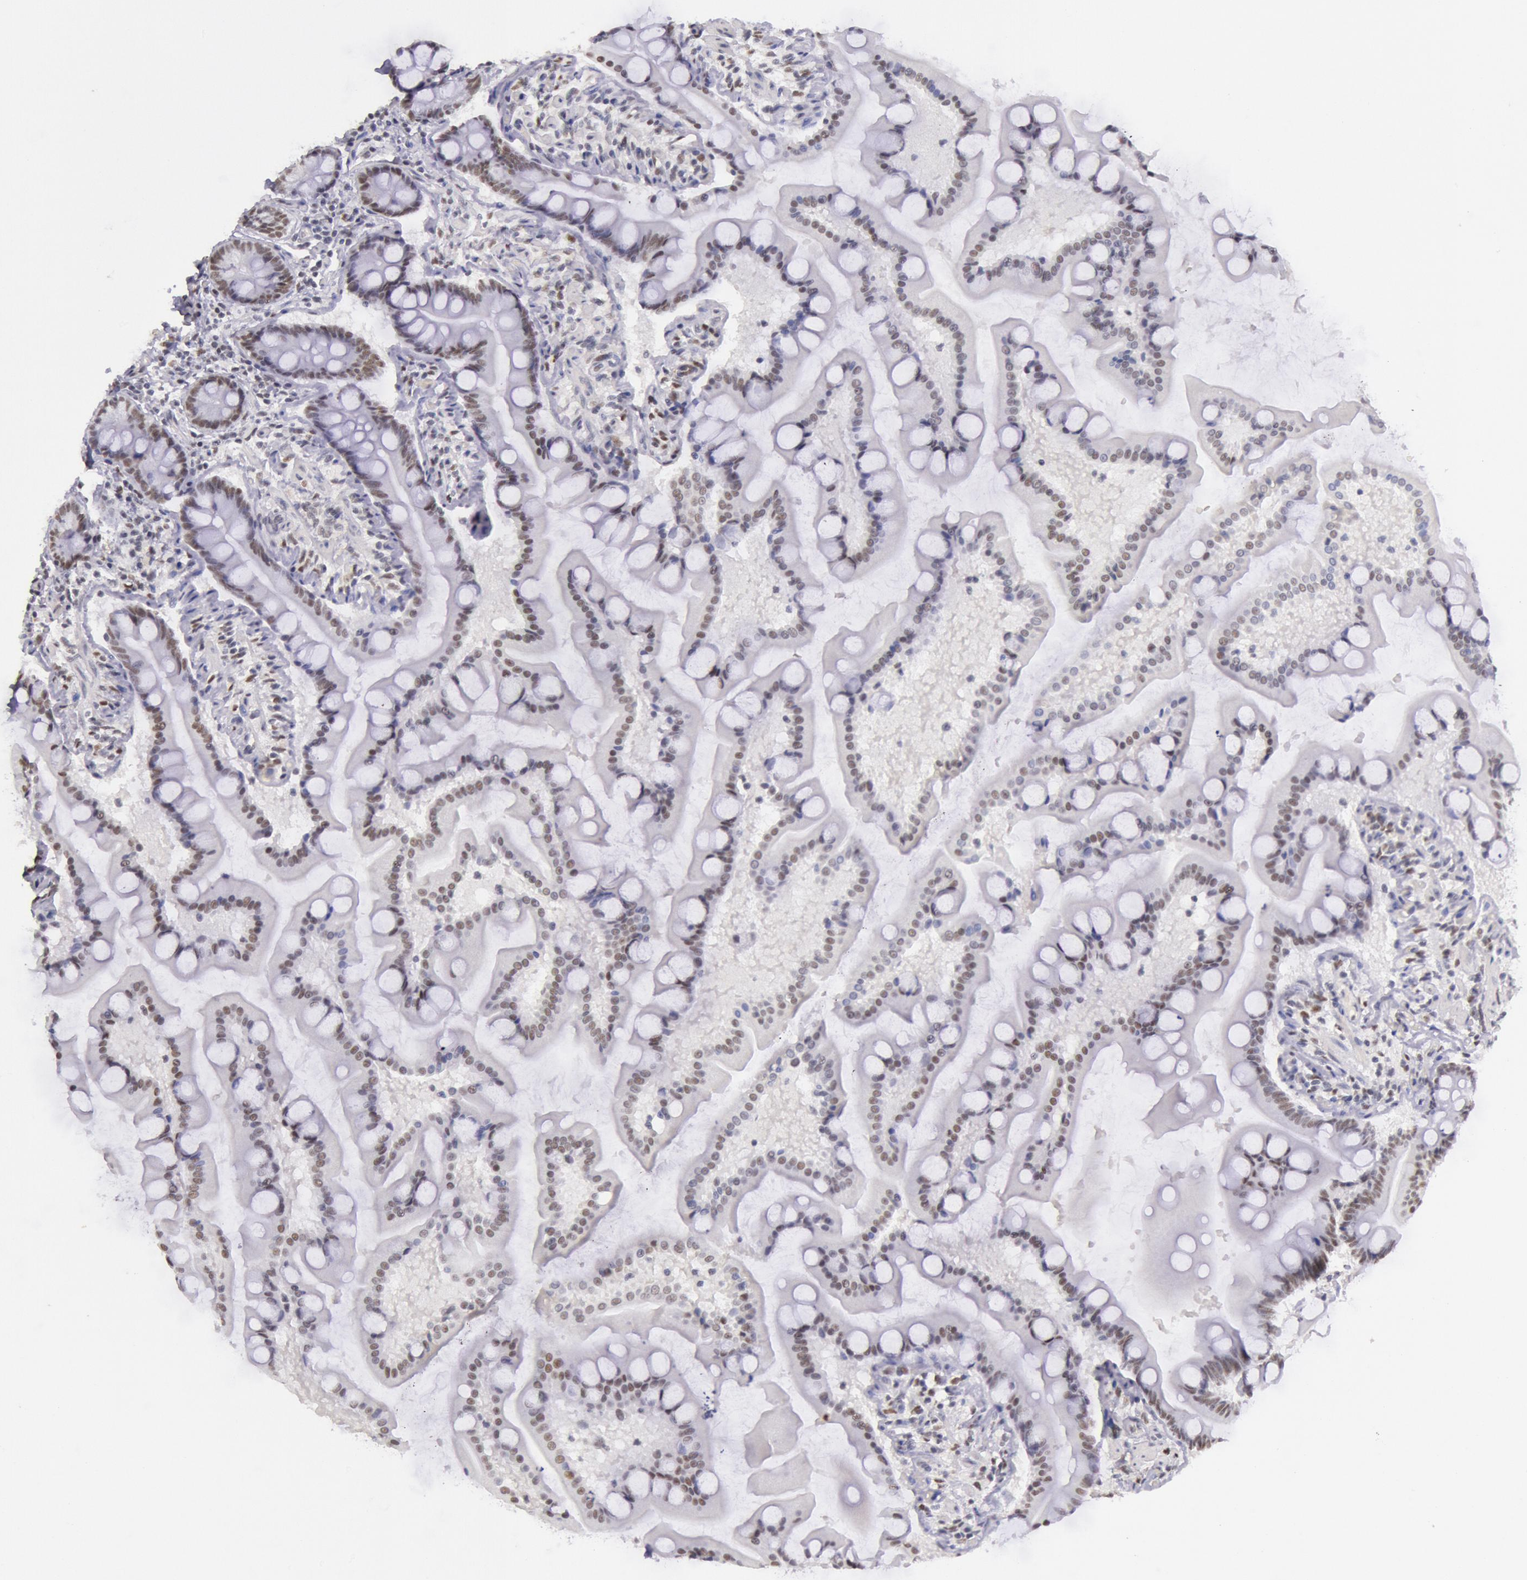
{"staining": {"intensity": "weak", "quantity": ">75%", "location": "nuclear"}, "tissue": "small intestine", "cell_type": "Glandular cells", "image_type": "normal", "snomed": [{"axis": "morphology", "description": "Normal tissue, NOS"}, {"axis": "topography", "description": "Small intestine"}], "caption": "IHC image of normal small intestine stained for a protein (brown), which reveals low levels of weak nuclear positivity in approximately >75% of glandular cells.", "gene": "TASL", "patient": {"sex": "male", "age": 41}}